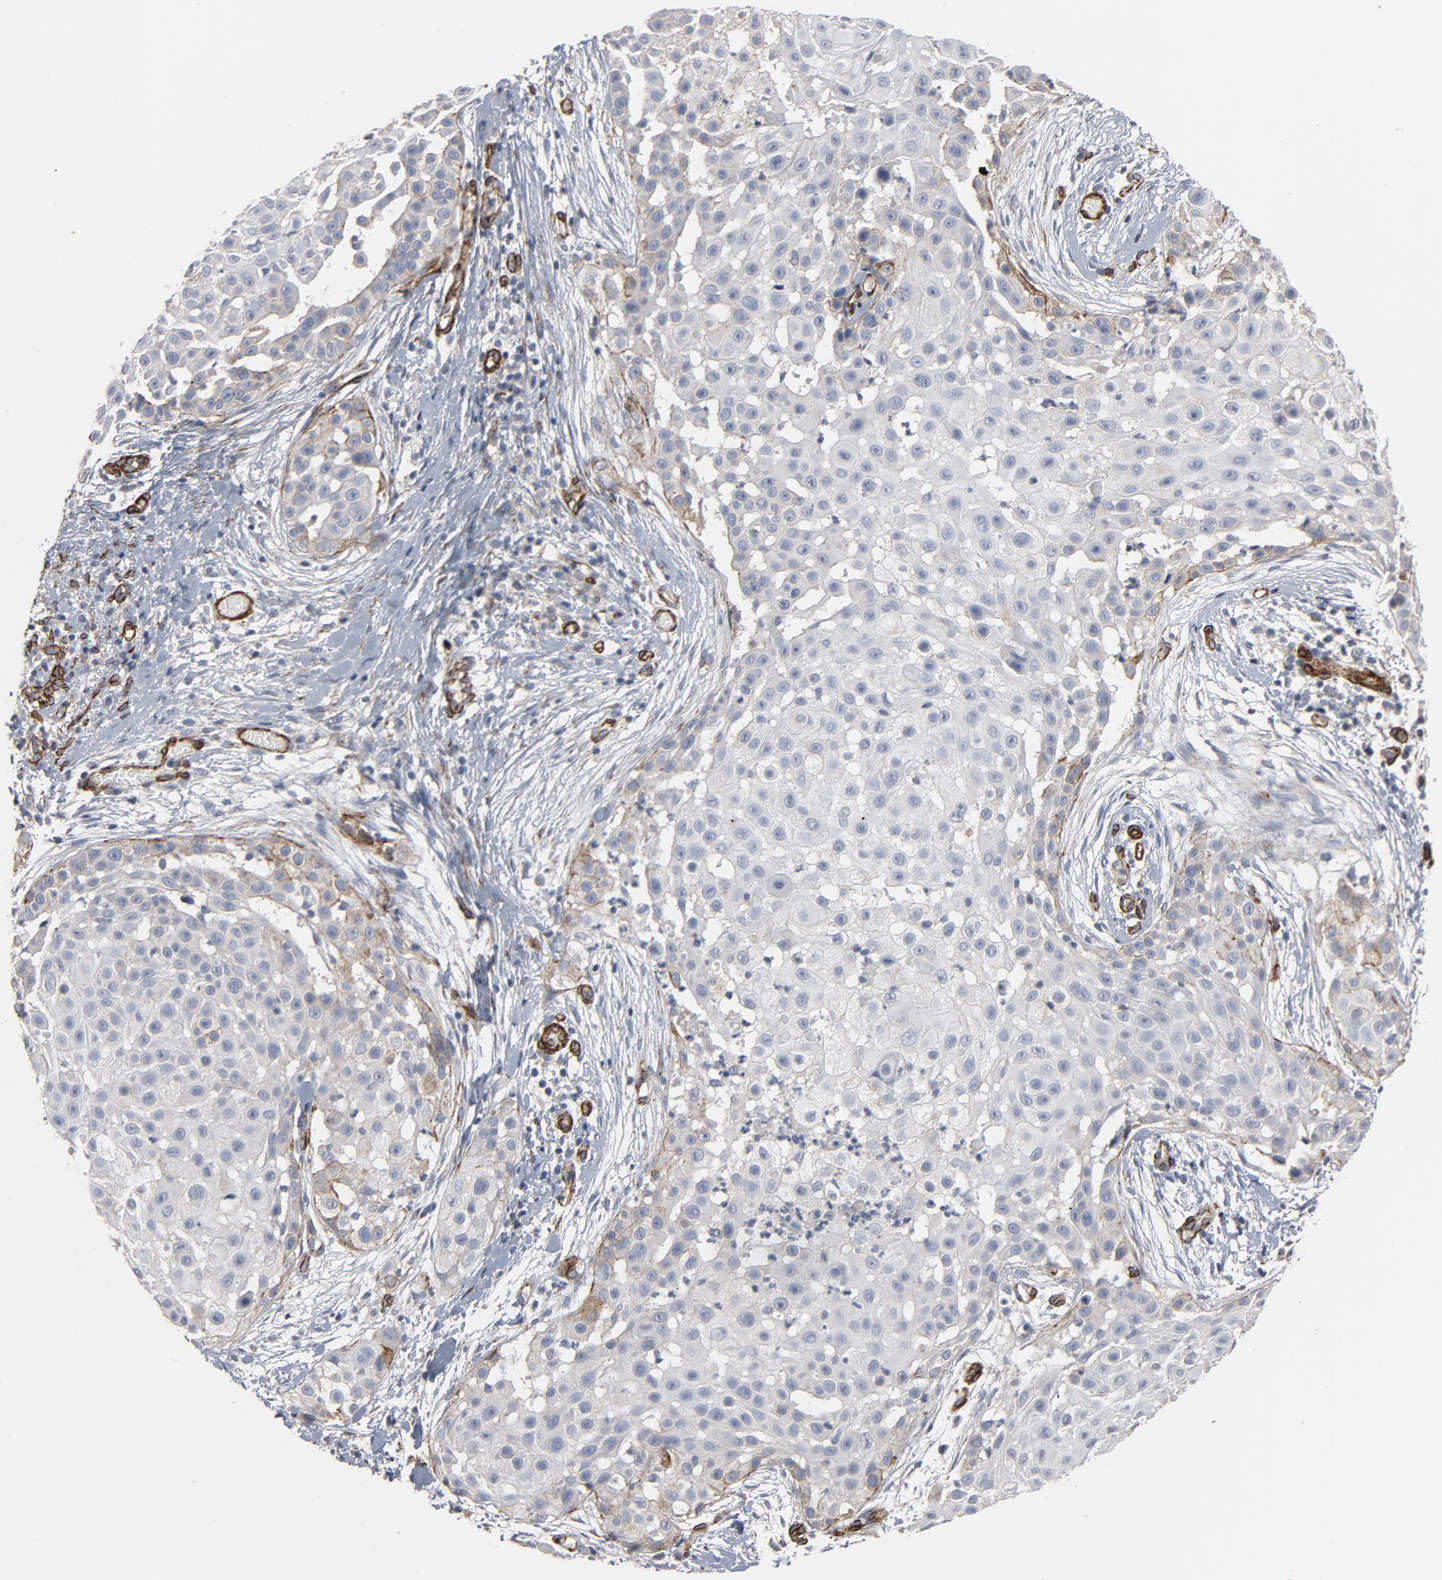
{"staining": {"intensity": "moderate", "quantity": "<25%", "location": "cytoplasmic/membranous"}, "tissue": "skin cancer", "cell_type": "Tumor cells", "image_type": "cancer", "snomed": [{"axis": "morphology", "description": "Squamous cell carcinoma, NOS"}, {"axis": "topography", "description": "Skin"}], "caption": "Immunohistochemical staining of skin squamous cell carcinoma demonstrates low levels of moderate cytoplasmic/membranous protein positivity in approximately <25% of tumor cells.", "gene": "GNG2", "patient": {"sex": "female", "age": 57}}